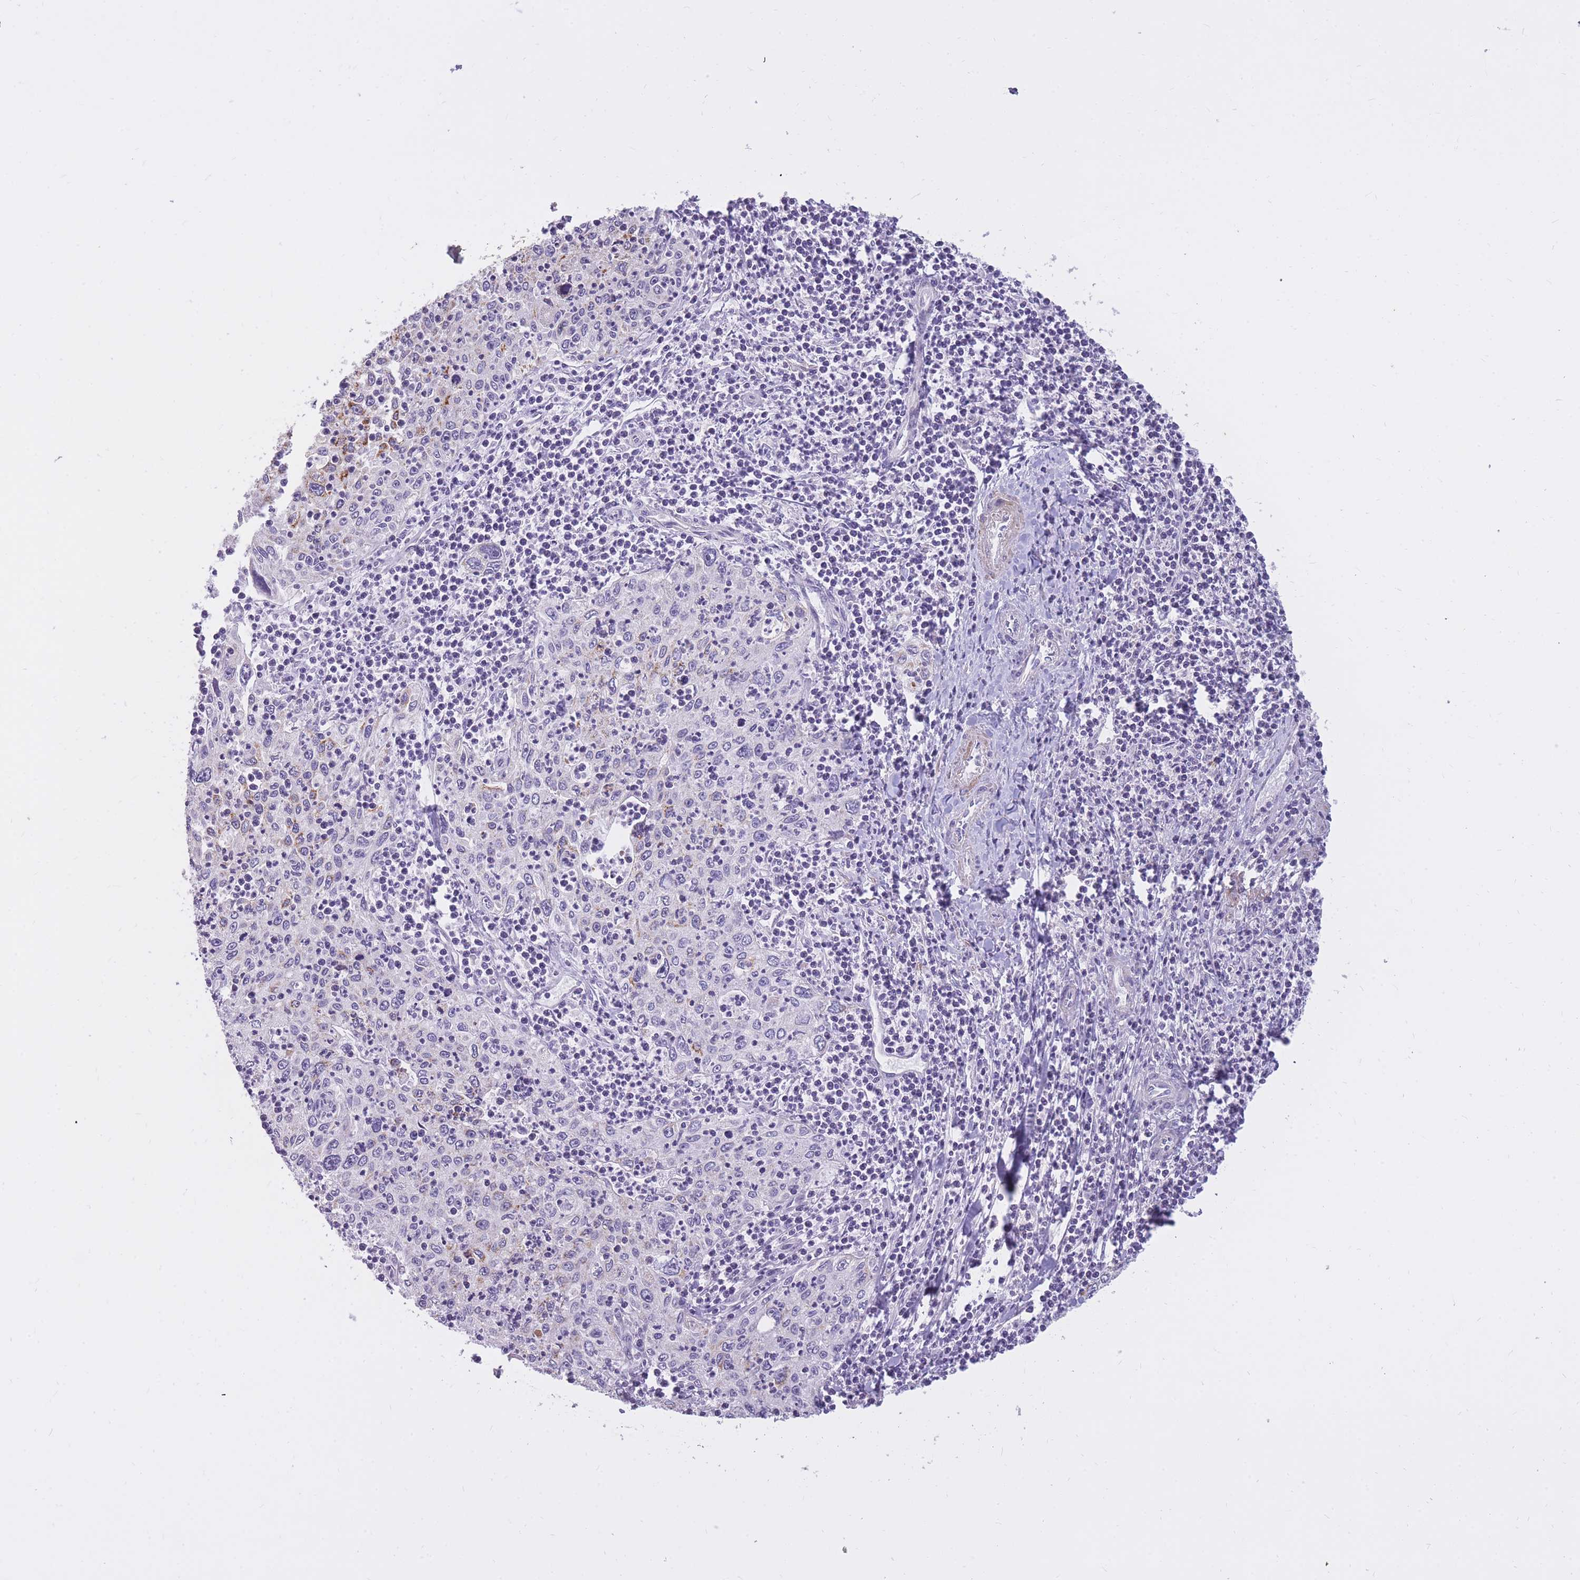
{"staining": {"intensity": "moderate", "quantity": "<25%", "location": "cytoplasmic/membranous"}, "tissue": "cervical cancer", "cell_type": "Tumor cells", "image_type": "cancer", "snomed": [{"axis": "morphology", "description": "Squamous cell carcinoma, NOS"}, {"axis": "topography", "description": "Cervix"}], "caption": "Tumor cells display moderate cytoplasmic/membranous staining in about <25% of cells in cervical cancer.", "gene": "RNF170", "patient": {"sex": "female", "age": 30}}